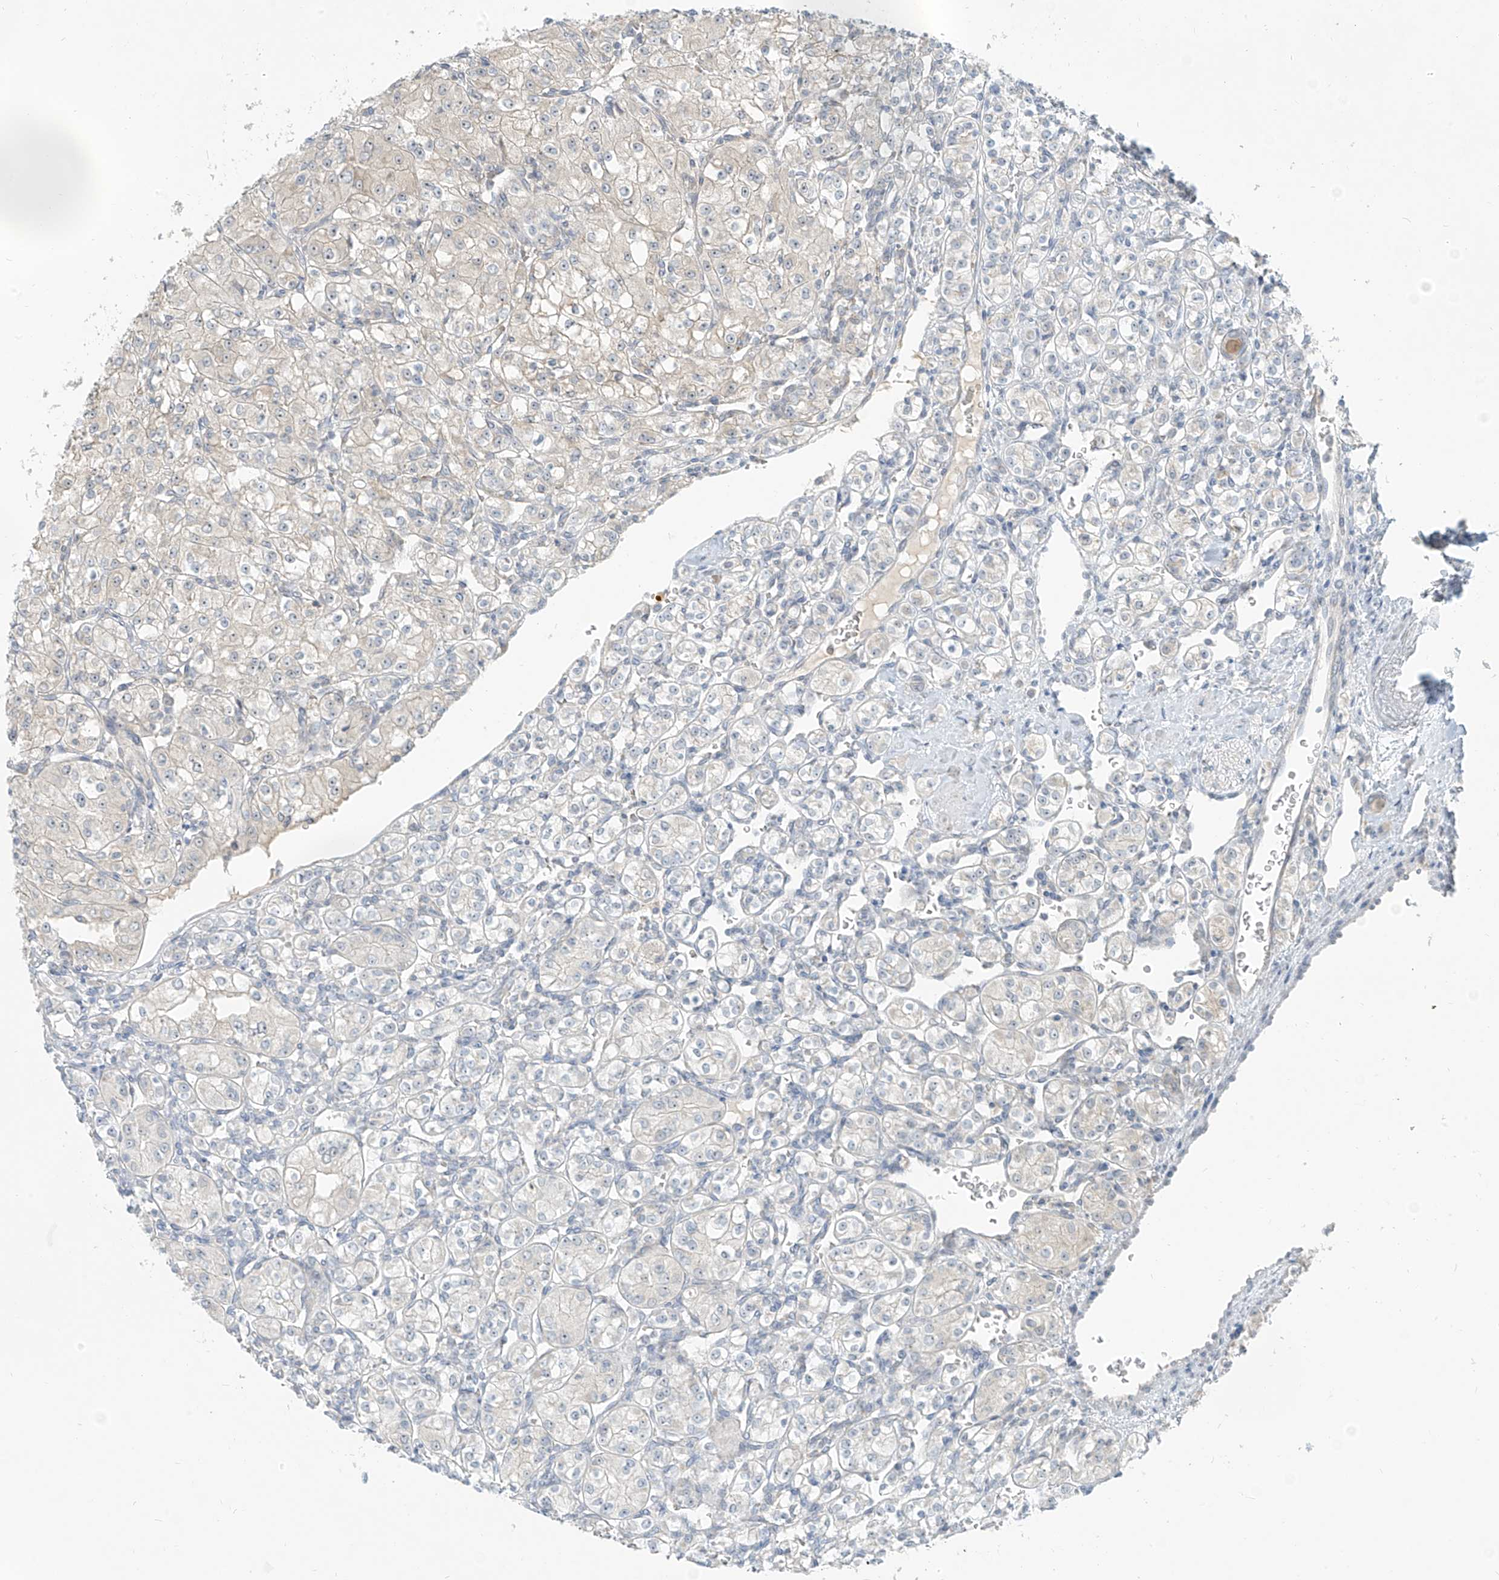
{"staining": {"intensity": "negative", "quantity": "none", "location": "none"}, "tissue": "renal cancer", "cell_type": "Tumor cells", "image_type": "cancer", "snomed": [{"axis": "morphology", "description": "Adenocarcinoma, NOS"}, {"axis": "topography", "description": "Kidney"}], "caption": "An immunohistochemistry histopathology image of renal cancer (adenocarcinoma) is shown. There is no staining in tumor cells of renal cancer (adenocarcinoma).", "gene": "C2orf42", "patient": {"sex": "male", "age": 77}}